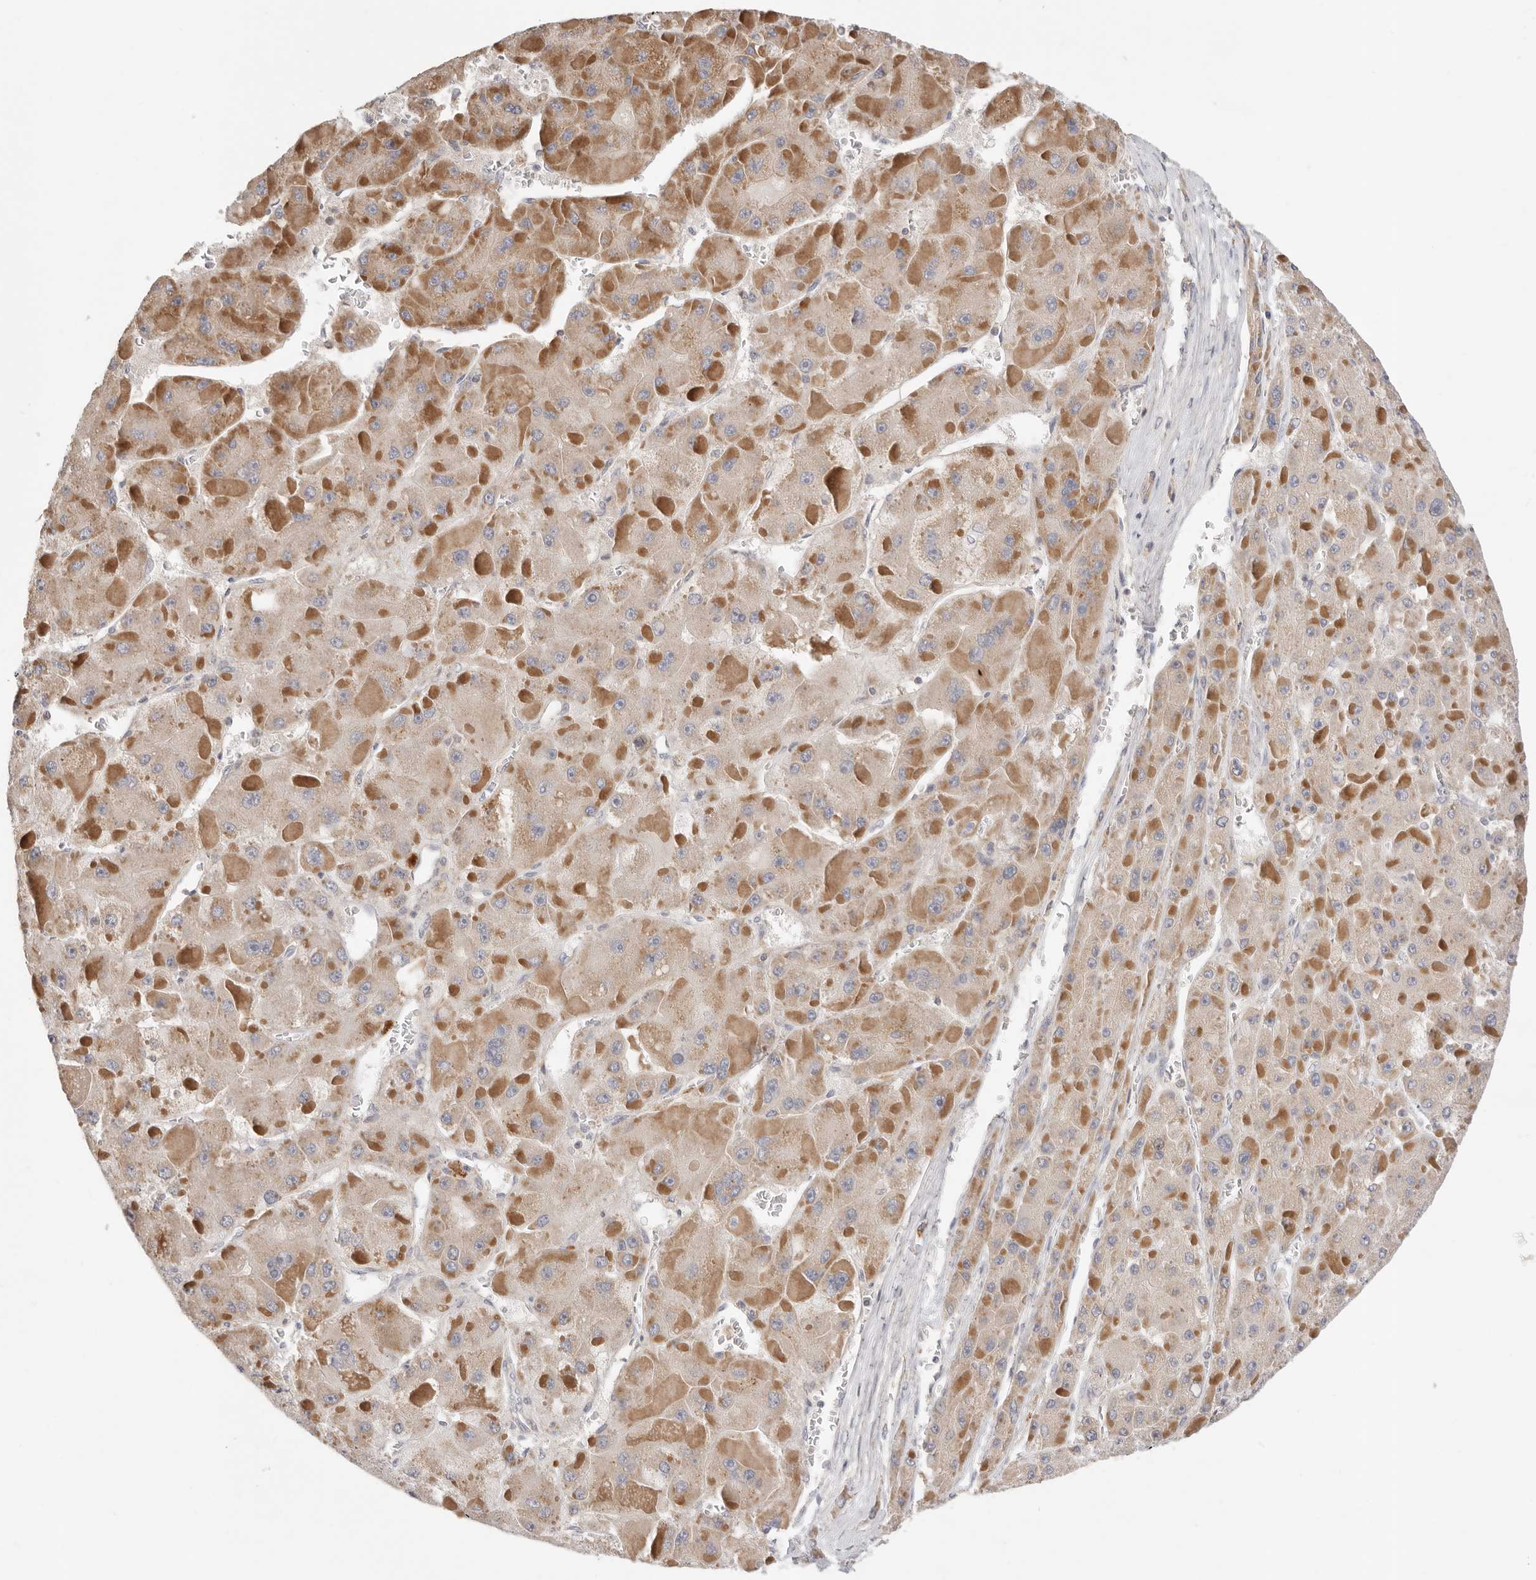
{"staining": {"intensity": "moderate", "quantity": ">75%", "location": "cytoplasmic/membranous"}, "tissue": "liver cancer", "cell_type": "Tumor cells", "image_type": "cancer", "snomed": [{"axis": "morphology", "description": "Carcinoma, Hepatocellular, NOS"}, {"axis": "topography", "description": "Liver"}], "caption": "Protein expression analysis of liver hepatocellular carcinoma exhibits moderate cytoplasmic/membranous staining in about >75% of tumor cells.", "gene": "USH1C", "patient": {"sex": "female", "age": 73}}